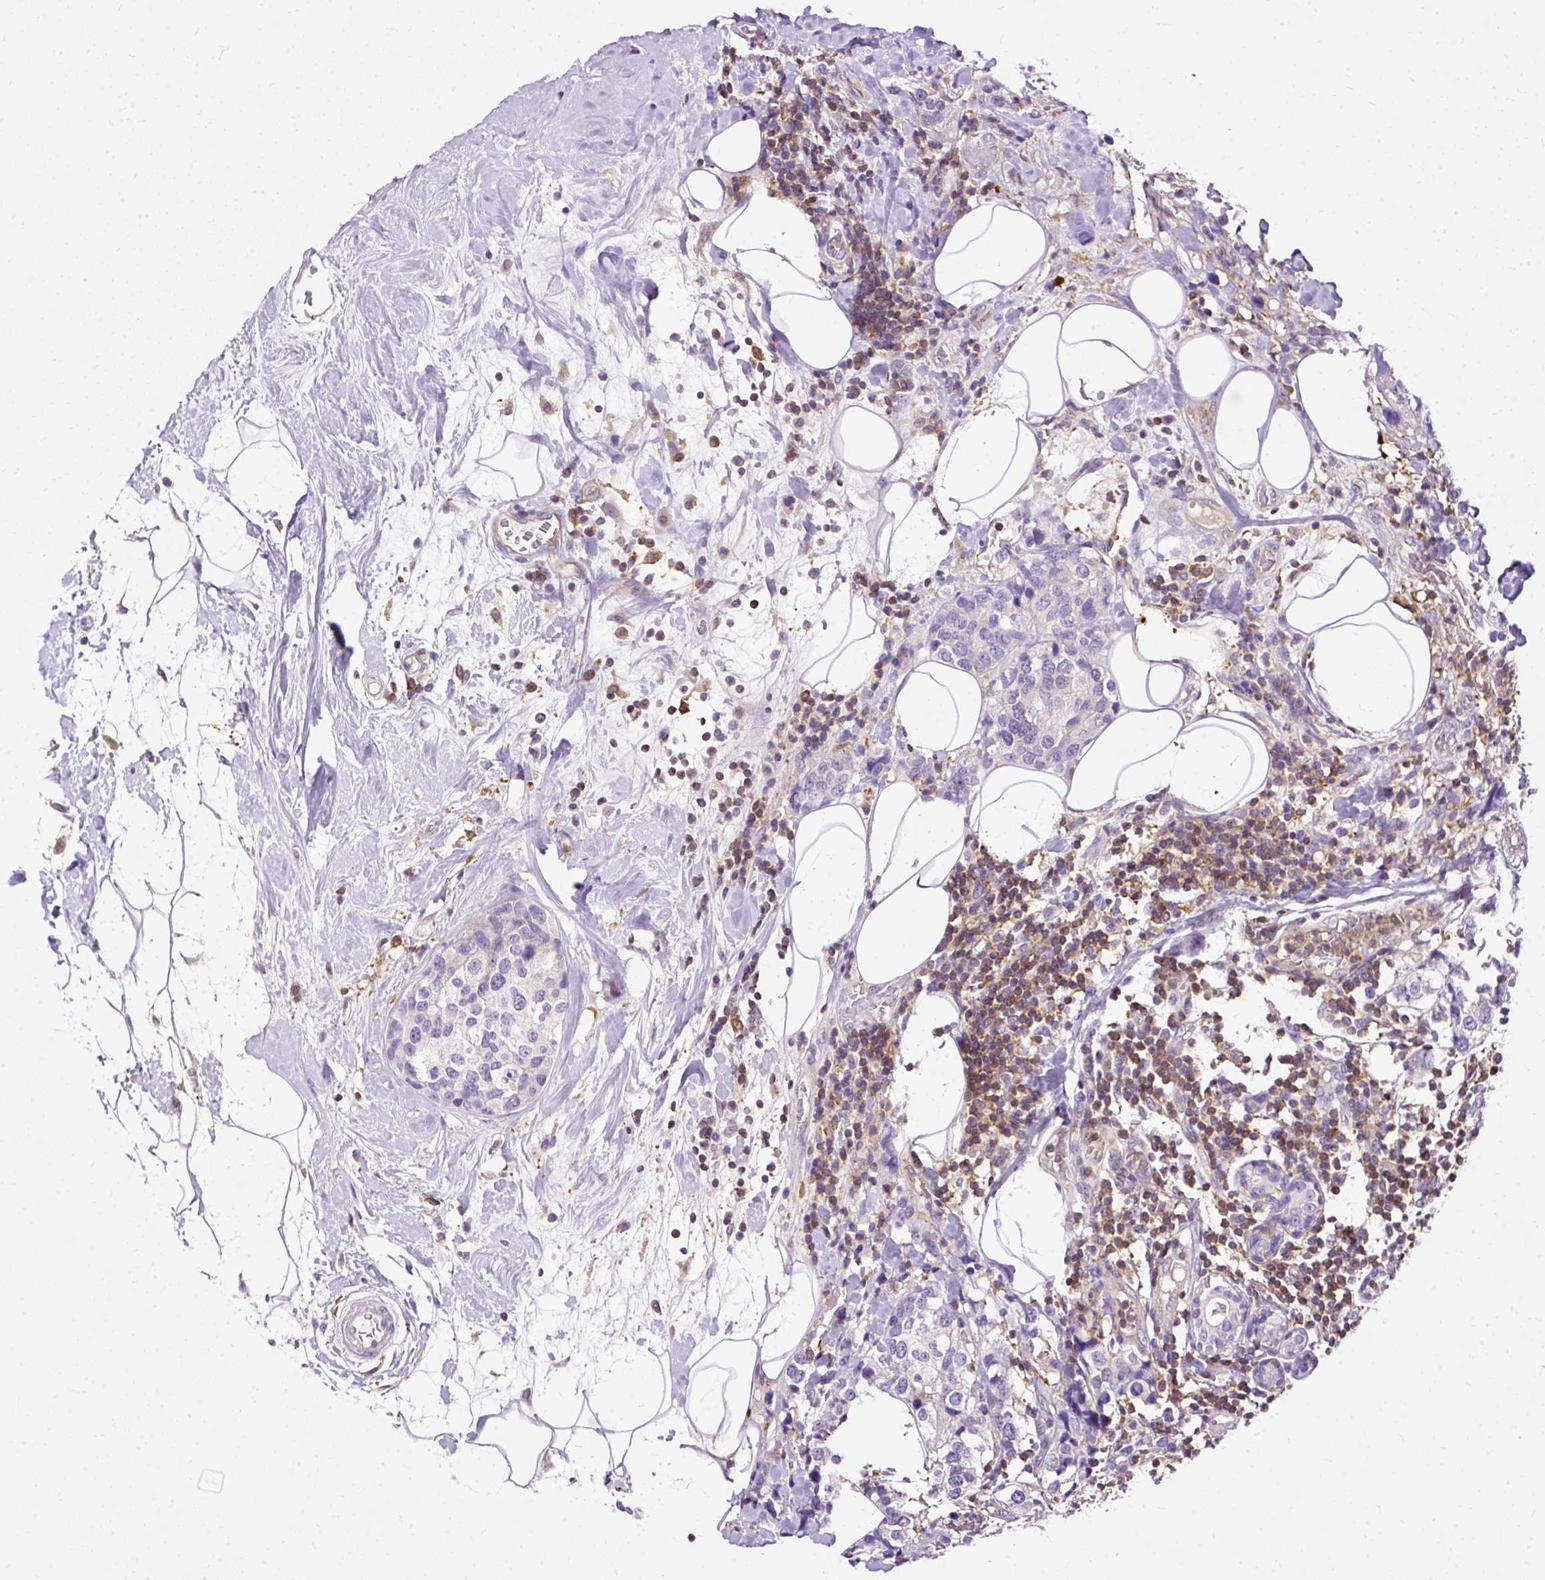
{"staining": {"intensity": "negative", "quantity": "none", "location": "none"}, "tissue": "breast cancer", "cell_type": "Tumor cells", "image_type": "cancer", "snomed": [{"axis": "morphology", "description": "Lobular carcinoma"}, {"axis": "topography", "description": "Breast"}], "caption": "Tumor cells are negative for brown protein staining in breast cancer (lobular carcinoma).", "gene": "TWF2", "patient": {"sex": "female", "age": 59}}